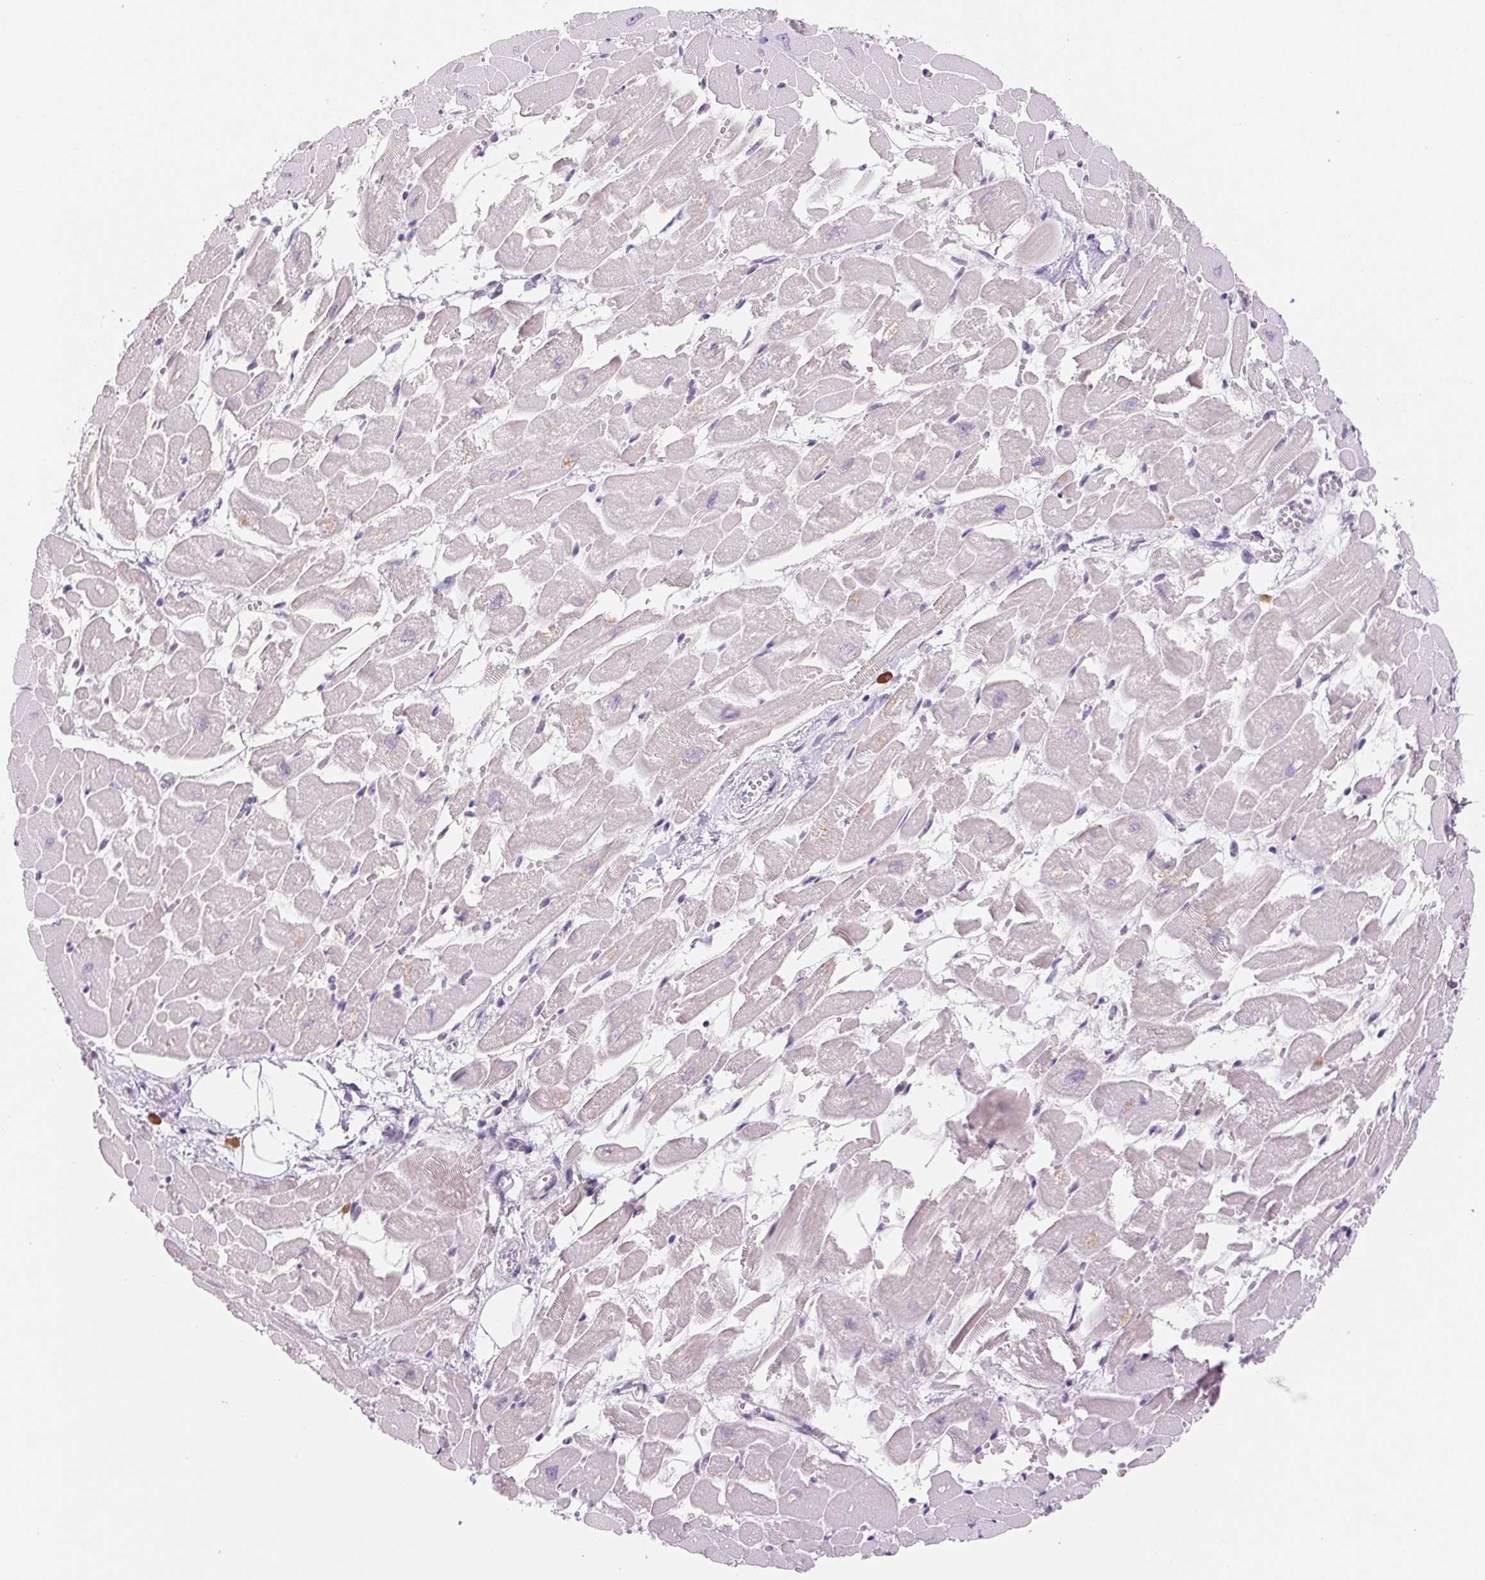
{"staining": {"intensity": "negative", "quantity": "none", "location": "none"}, "tissue": "heart muscle", "cell_type": "Cardiomyocytes", "image_type": "normal", "snomed": [{"axis": "morphology", "description": "Normal tissue, NOS"}, {"axis": "topography", "description": "Heart"}], "caption": "Immunohistochemical staining of benign heart muscle reveals no significant expression in cardiomyocytes. (DAB immunohistochemistry (IHC) visualized using brightfield microscopy, high magnification).", "gene": "IFIT1B", "patient": {"sex": "female", "age": 52}}